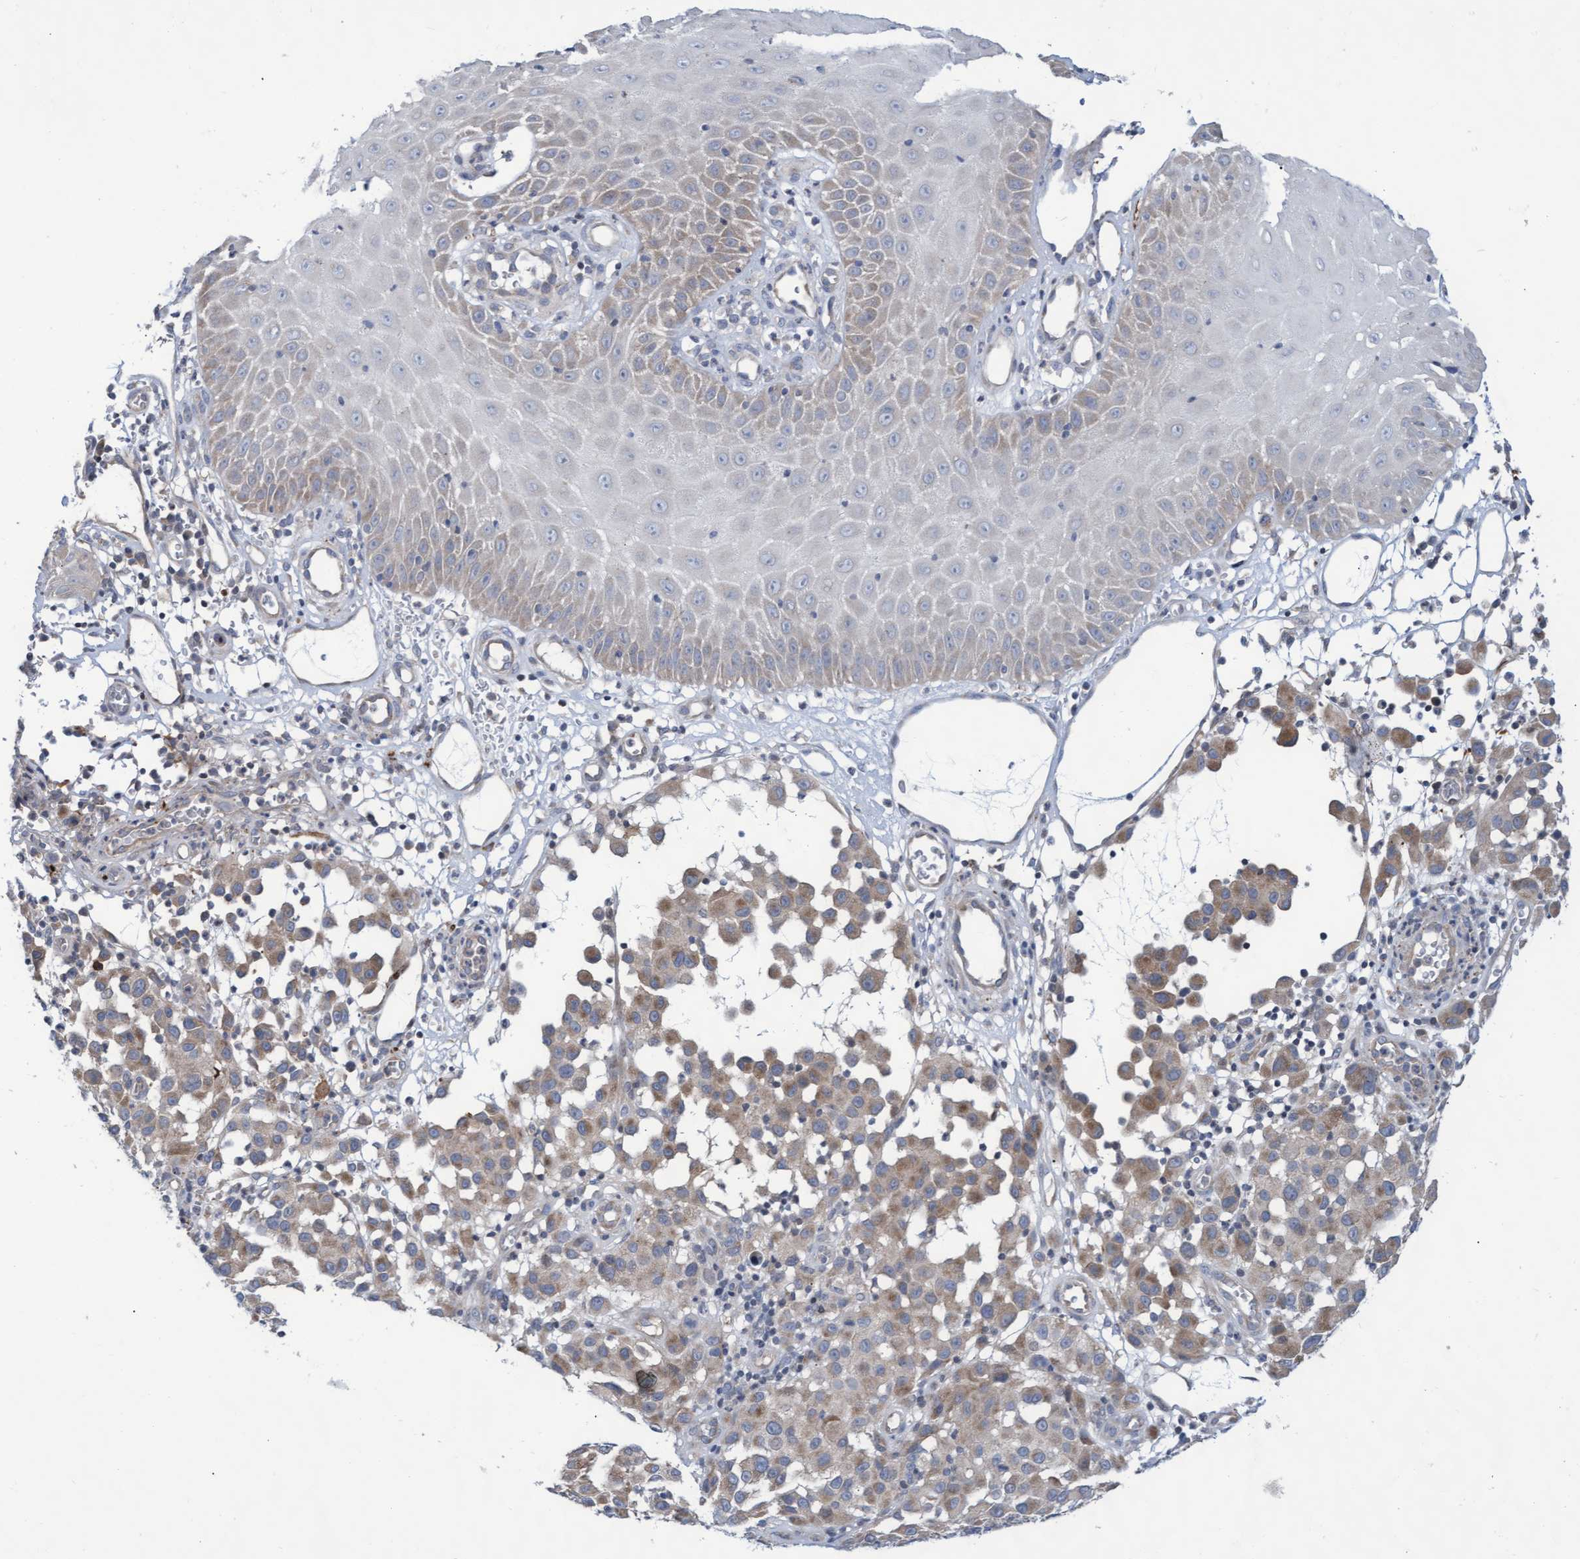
{"staining": {"intensity": "moderate", "quantity": ">75%", "location": "cytoplasmic/membranous"}, "tissue": "melanoma", "cell_type": "Tumor cells", "image_type": "cancer", "snomed": [{"axis": "morphology", "description": "Malignant melanoma, NOS"}, {"axis": "topography", "description": "Skin"}], "caption": "Malignant melanoma stained with DAB immunohistochemistry displays medium levels of moderate cytoplasmic/membranous positivity in approximately >75% of tumor cells. (DAB (3,3'-diaminobenzidine) = brown stain, brightfield microscopy at high magnification).", "gene": "ABCF2", "patient": {"sex": "female", "age": 21}}